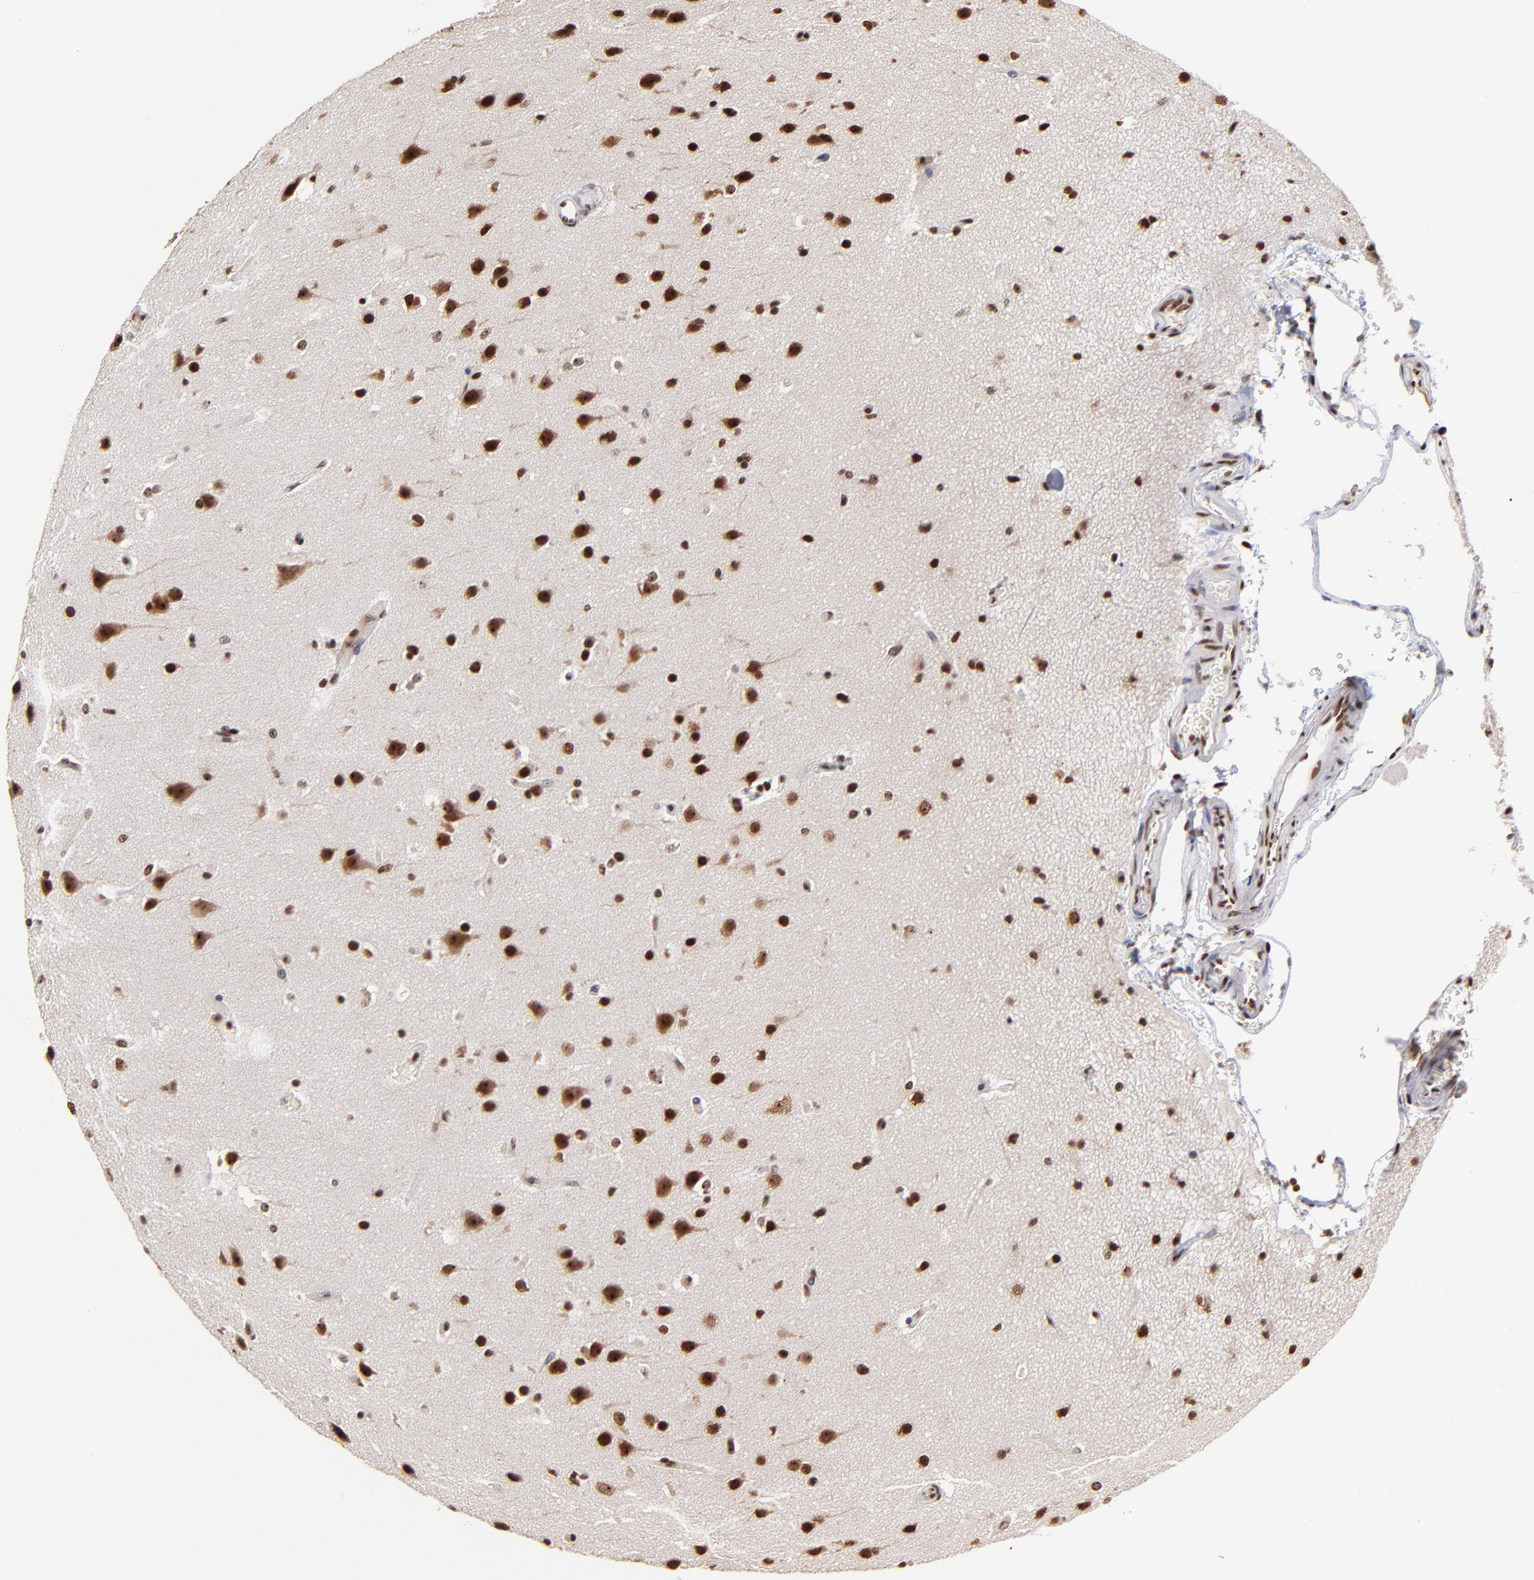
{"staining": {"intensity": "strong", "quantity": ">75%", "location": "nuclear"}, "tissue": "glioma", "cell_type": "Tumor cells", "image_type": "cancer", "snomed": [{"axis": "morphology", "description": "Glioma, malignant, Low grade"}, {"axis": "topography", "description": "Cerebral cortex"}], "caption": "Immunohistochemistry photomicrograph of neoplastic tissue: human malignant glioma (low-grade) stained using IHC displays high levels of strong protein expression localized specifically in the nuclear of tumor cells, appearing as a nuclear brown color.", "gene": "ZNF146", "patient": {"sex": "female", "age": 47}}